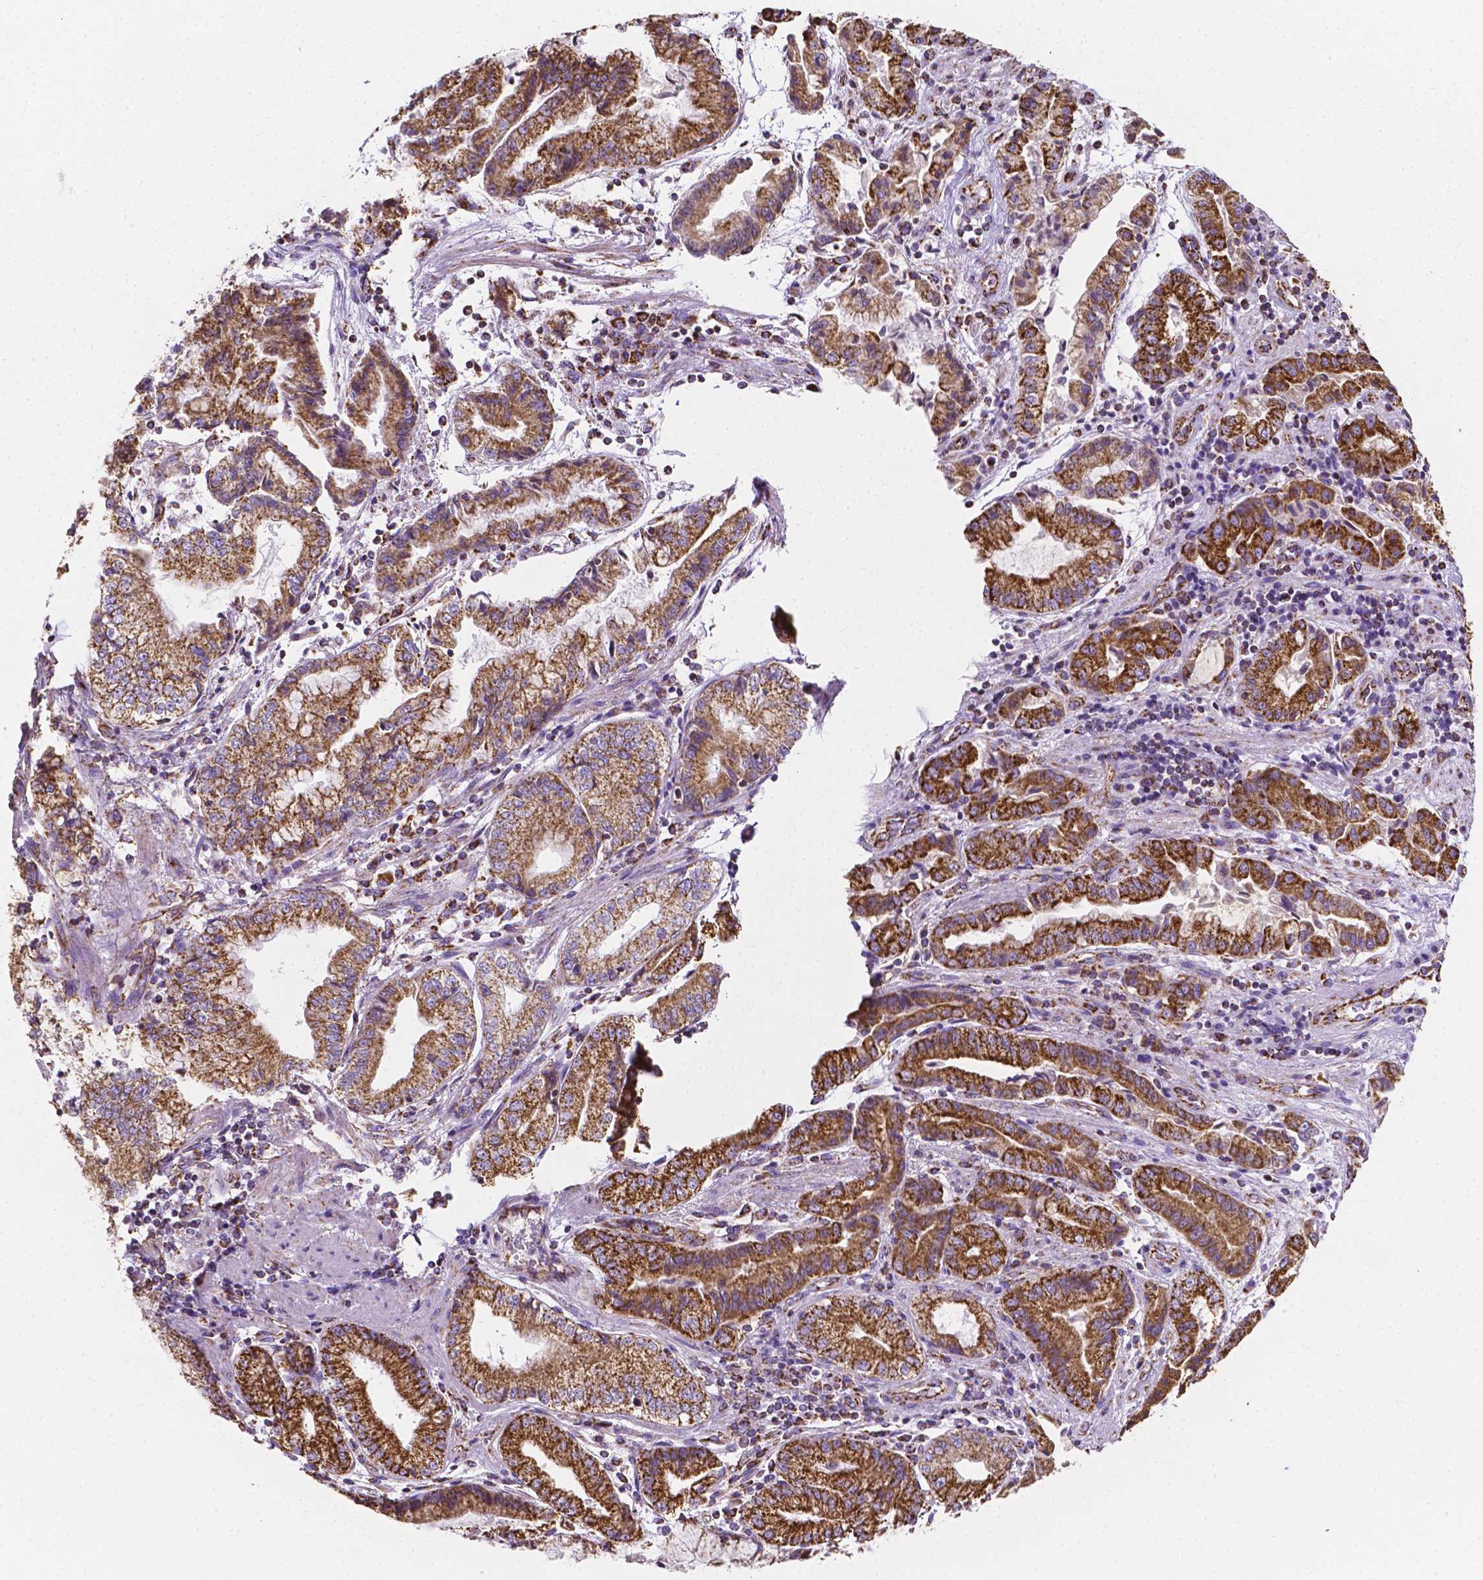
{"staining": {"intensity": "strong", "quantity": ">75%", "location": "cytoplasmic/membranous"}, "tissue": "stomach cancer", "cell_type": "Tumor cells", "image_type": "cancer", "snomed": [{"axis": "morphology", "description": "Adenocarcinoma, NOS"}, {"axis": "topography", "description": "Stomach, upper"}], "caption": "Protein staining of stomach adenocarcinoma tissue reveals strong cytoplasmic/membranous staining in about >75% of tumor cells.", "gene": "RMDN3", "patient": {"sex": "female", "age": 74}}